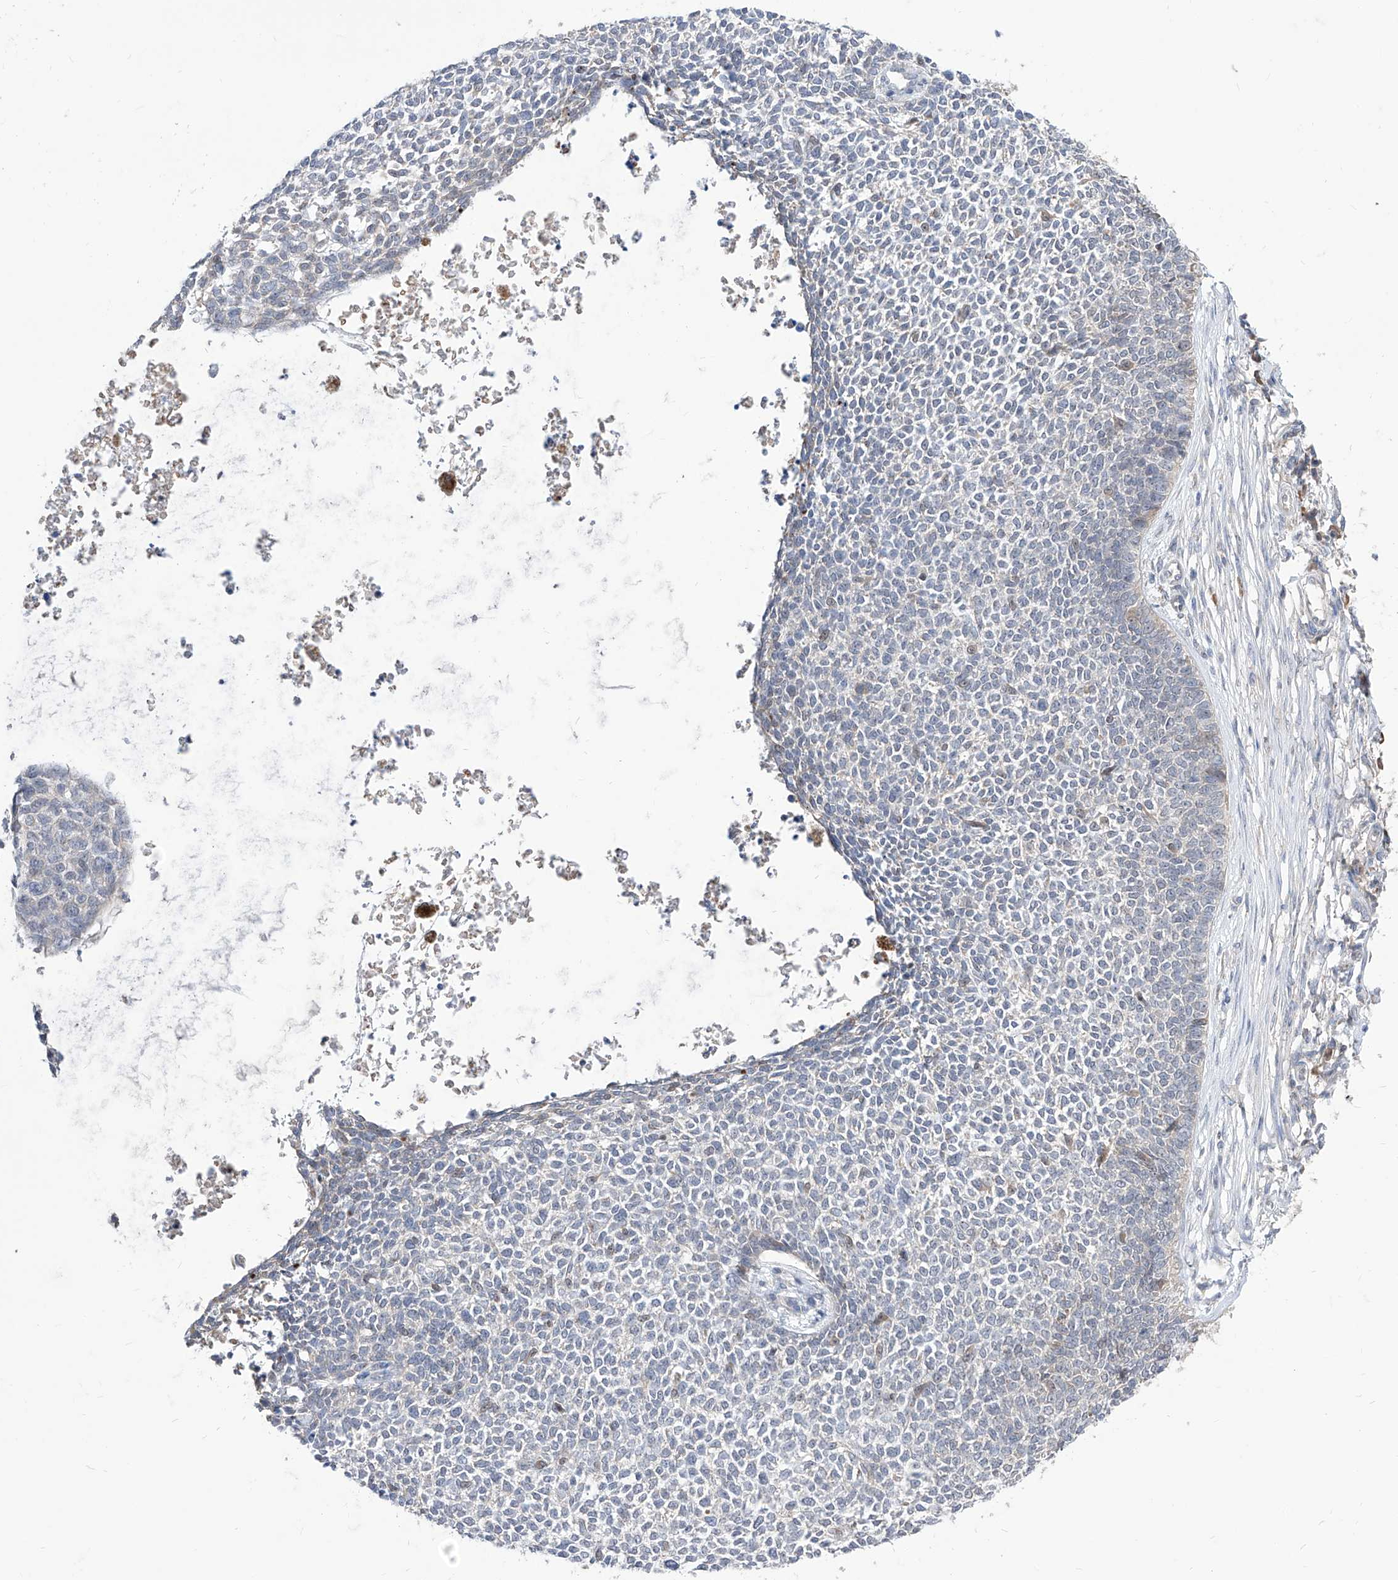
{"staining": {"intensity": "negative", "quantity": "none", "location": "none"}, "tissue": "skin cancer", "cell_type": "Tumor cells", "image_type": "cancer", "snomed": [{"axis": "morphology", "description": "Basal cell carcinoma"}, {"axis": "topography", "description": "Skin"}], "caption": "Immunohistochemistry (IHC) of human skin cancer (basal cell carcinoma) exhibits no positivity in tumor cells.", "gene": "BROX", "patient": {"sex": "female", "age": 84}}